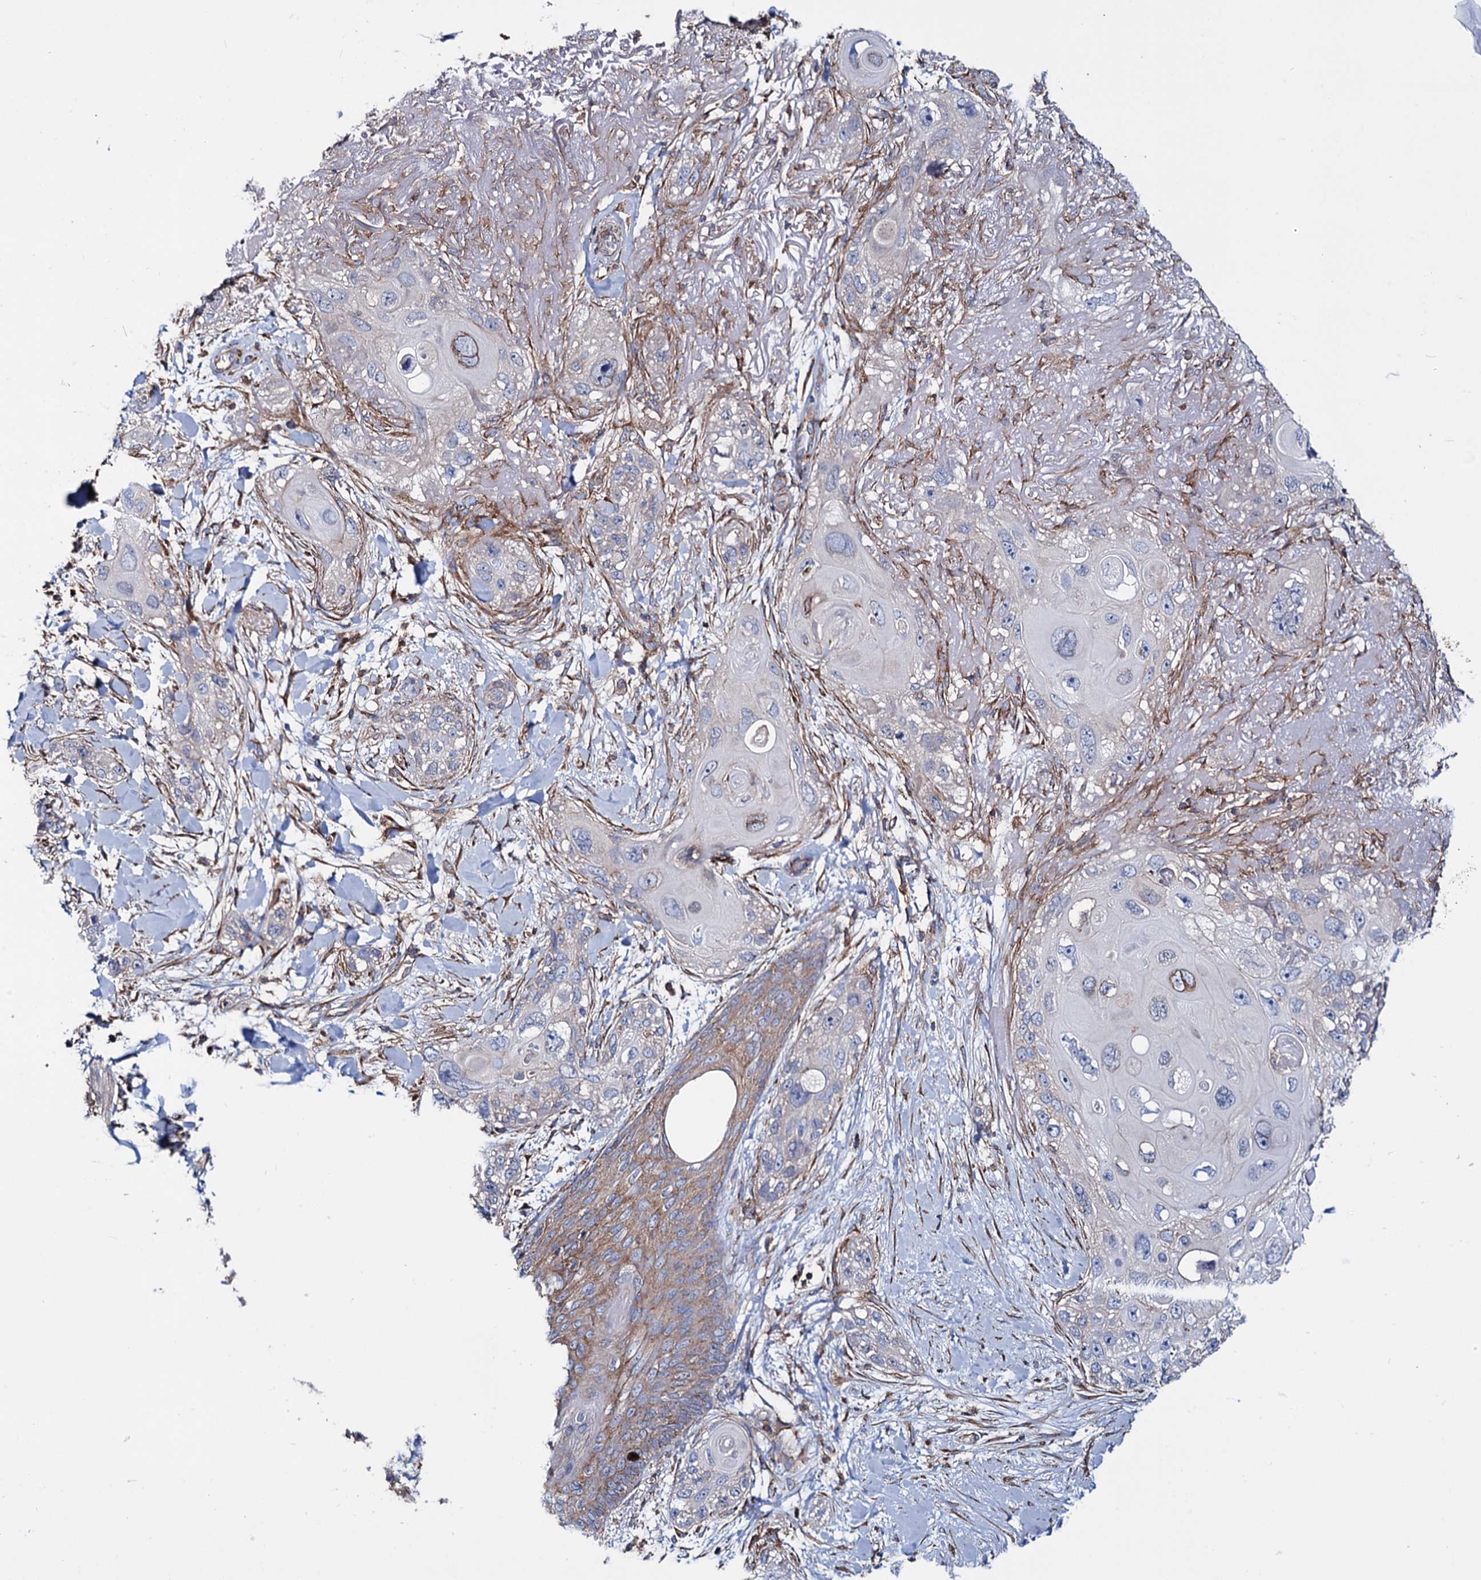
{"staining": {"intensity": "negative", "quantity": "none", "location": "none"}, "tissue": "skin cancer", "cell_type": "Tumor cells", "image_type": "cancer", "snomed": [{"axis": "morphology", "description": "Normal tissue, NOS"}, {"axis": "morphology", "description": "Squamous cell carcinoma, NOS"}, {"axis": "topography", "description": "Skin"}], "caption": "There is no significant positivity in tumor cells of squamous cell carcinoma (skin).", "gene": "DEF6", "patient": {"sex": "male", "age": 72}}